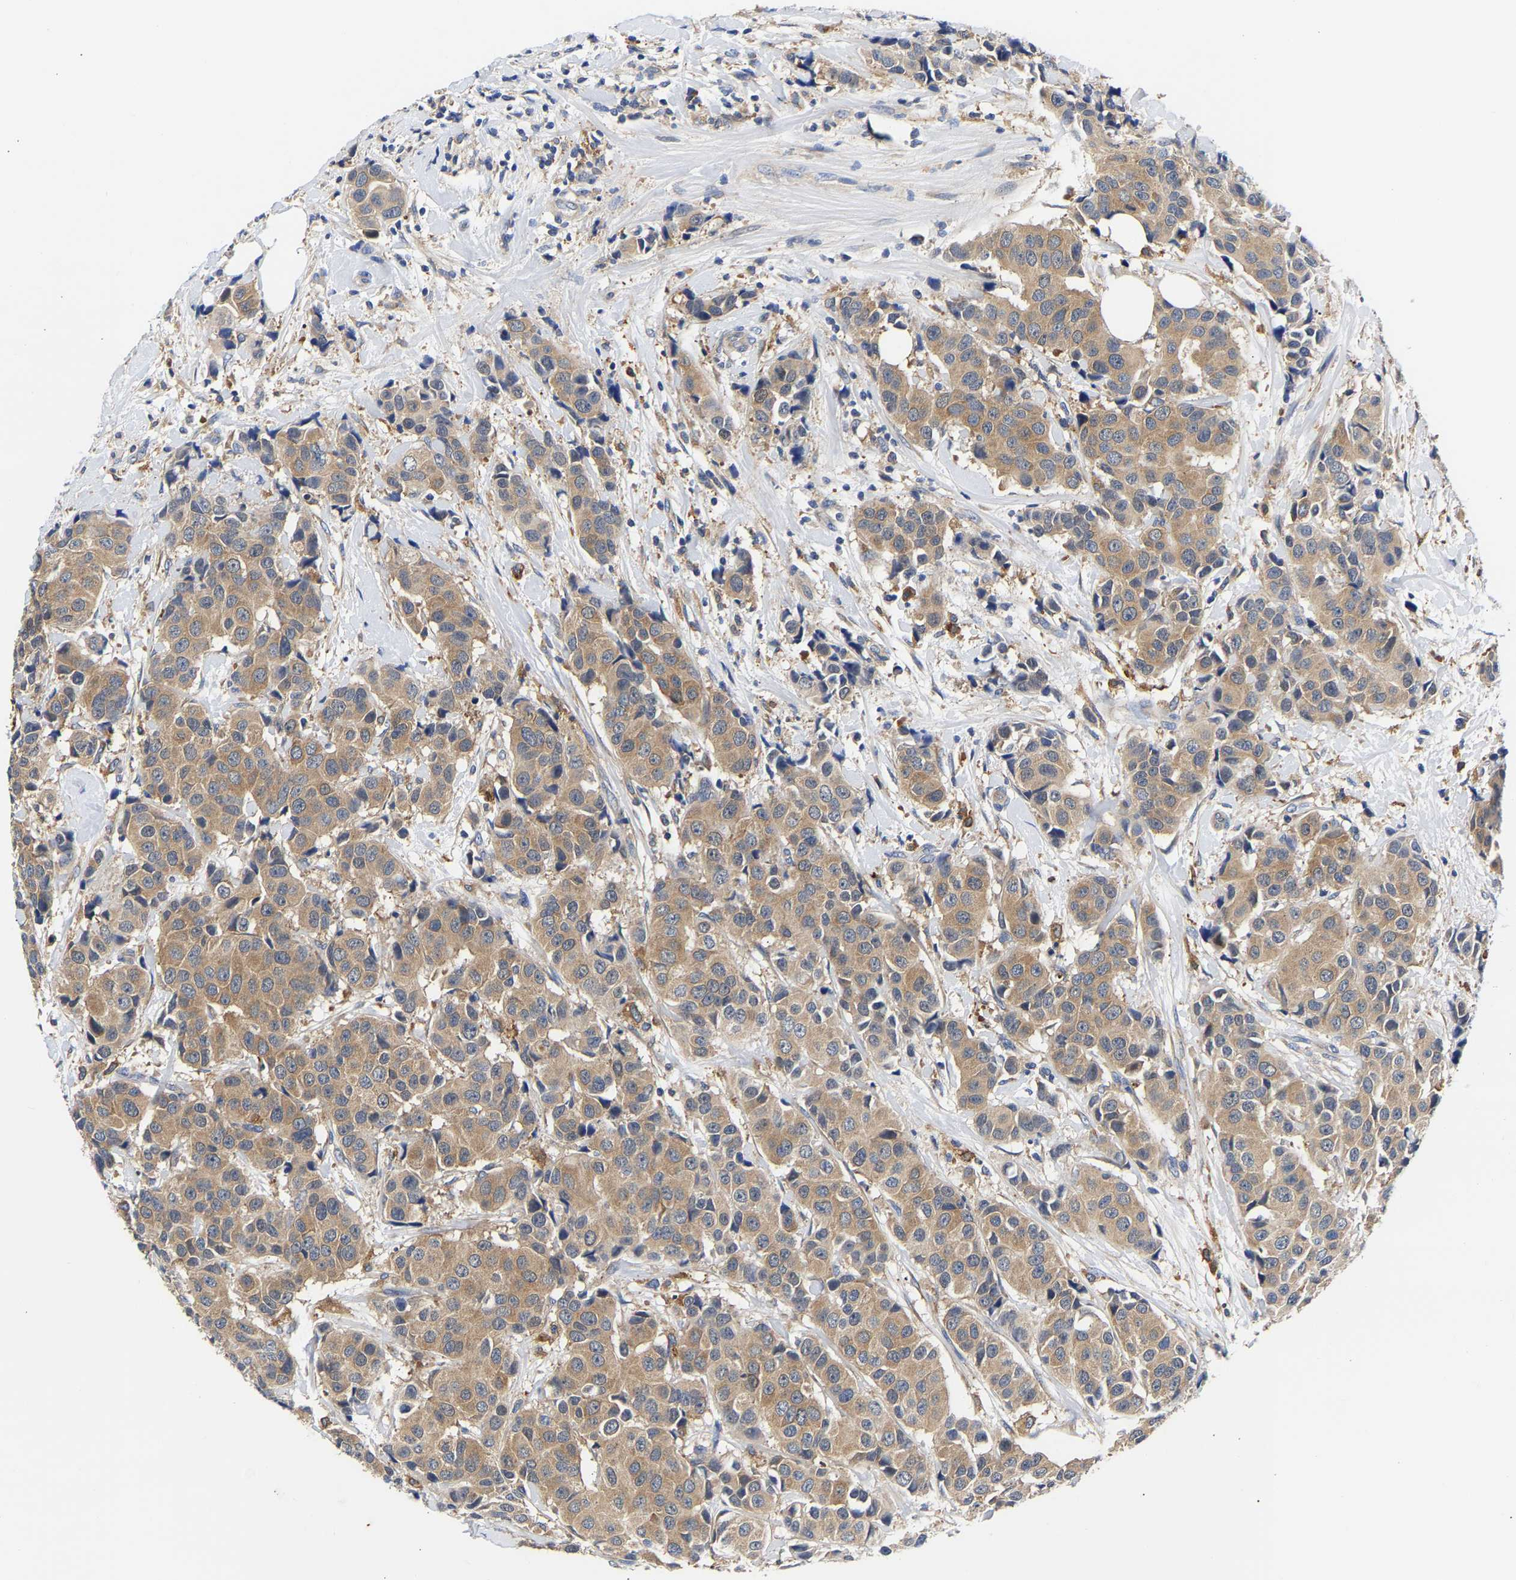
{"staining": {"intensity": "moderate", "quantity": ">75%", "location": "cytoplasmic/membranous"}, "tissue": "breast cancer", "cell_type": "Tumor cells", "image_type": "cancer", "snomed": [{"axis": "morphology", "description": "Normal tissue, NOS"}, {"axis": "morphology", "description": "Duct carcinoma"}, {"axis": "topography", "description": "Breast"}], "caption": "Brown immunohistochemical staining in human breast infiltrating ductal carcinoma exhibits moderate cytoplasmic/membranous positivity in about >75% of tumor cells. (Brightfield microscopy of DAB IHC at high magnification).", "gene": "CCDC6", "patient": {"sex": "female", "age": 39}}